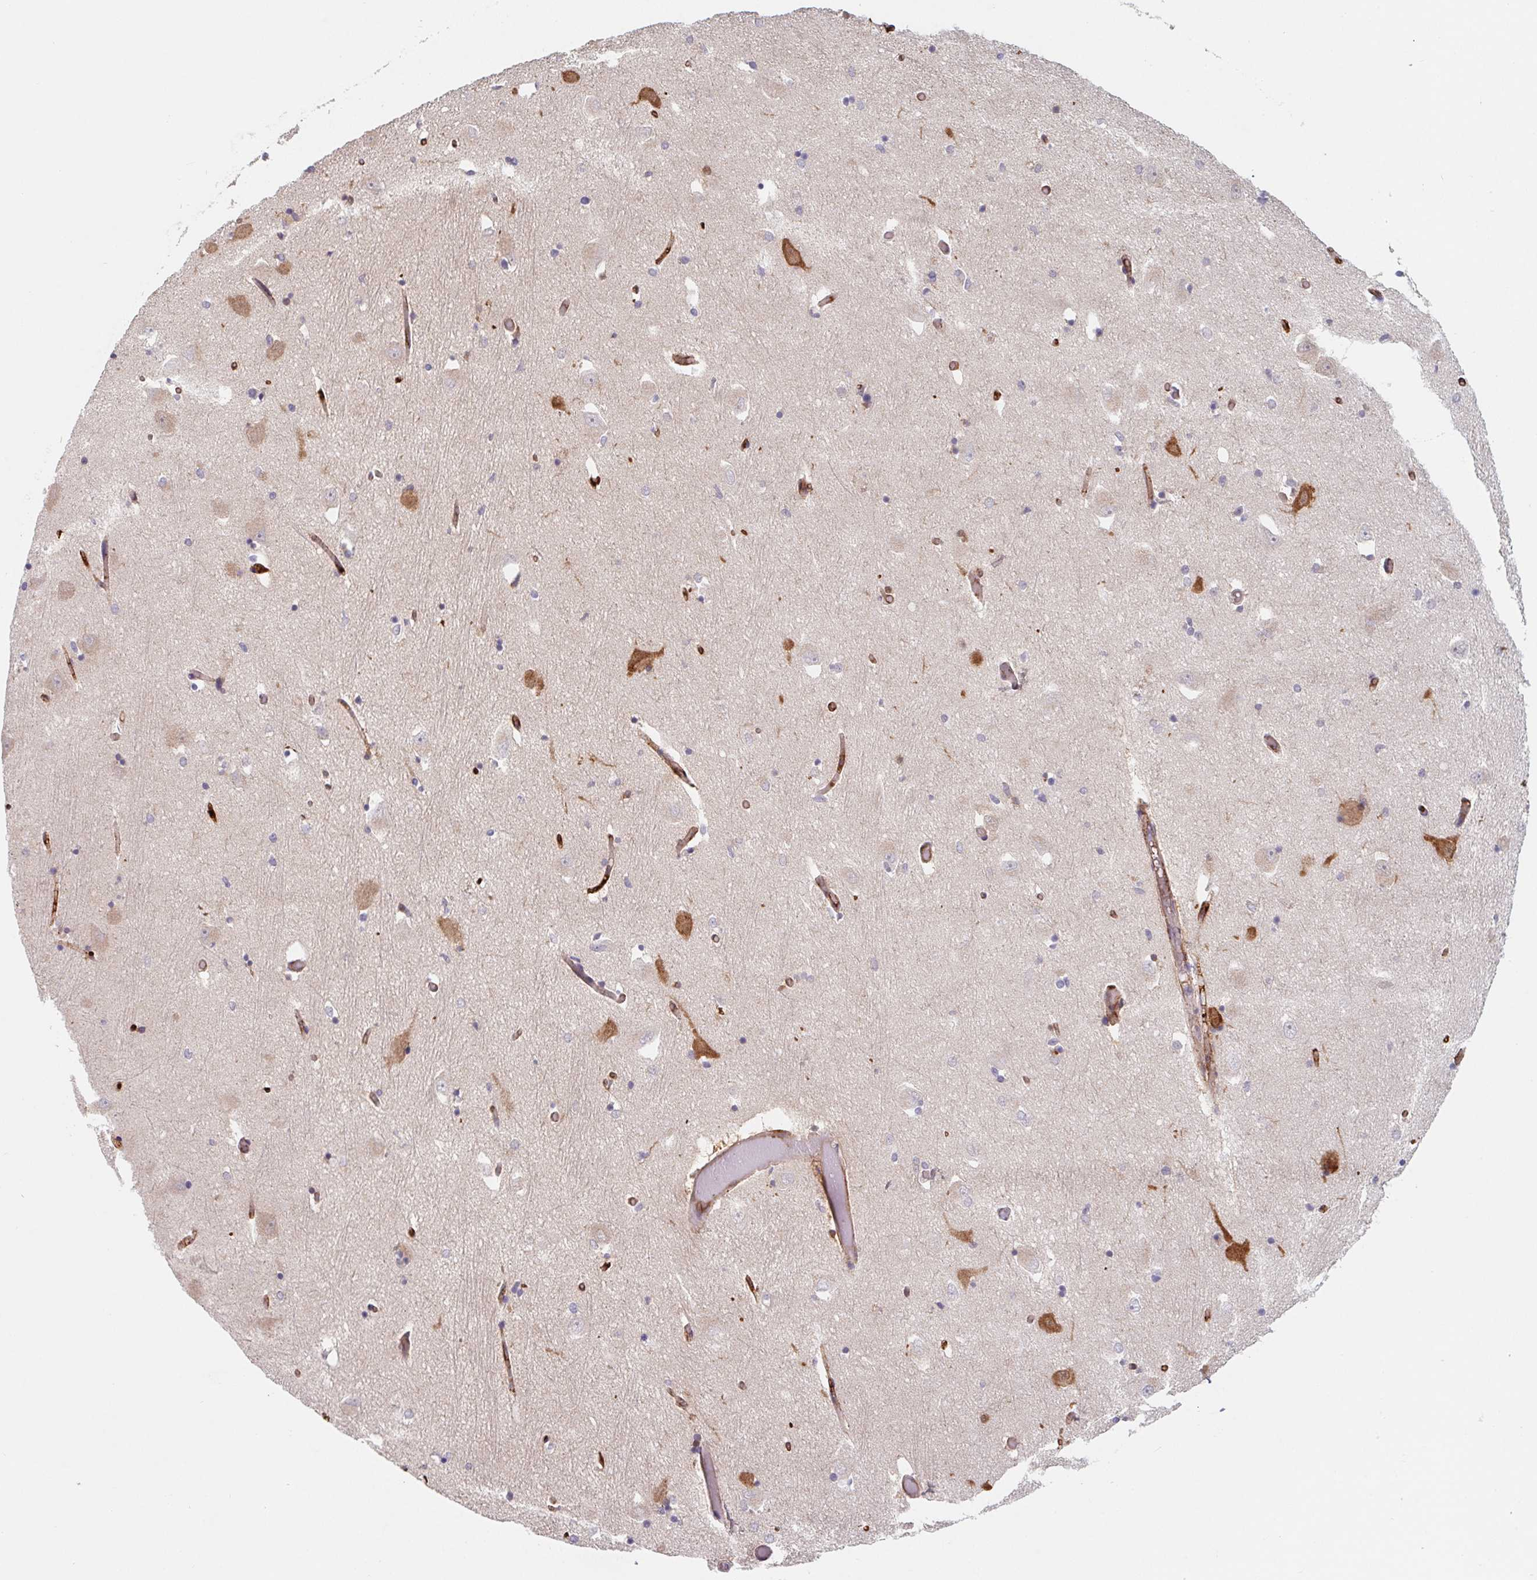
{"staining": {"intensity": "negative", "quantity": "none", "location": "none"}, "tissue": "caudate", "cell_type": "Glial cells", "image_type": "normal", "snomed": [{"axis": "morphology", "description": "Normal tissue, NOS"}, {"axis": "topography", "description": "Lateral ventricle wall"}, {"axis": "topography", "description": "Hippocampus"}], "caption": "Glial cells show no significant expression in benign caudate.", "gene": "LPA", "patient": {"sex": "female", "age": 63}}